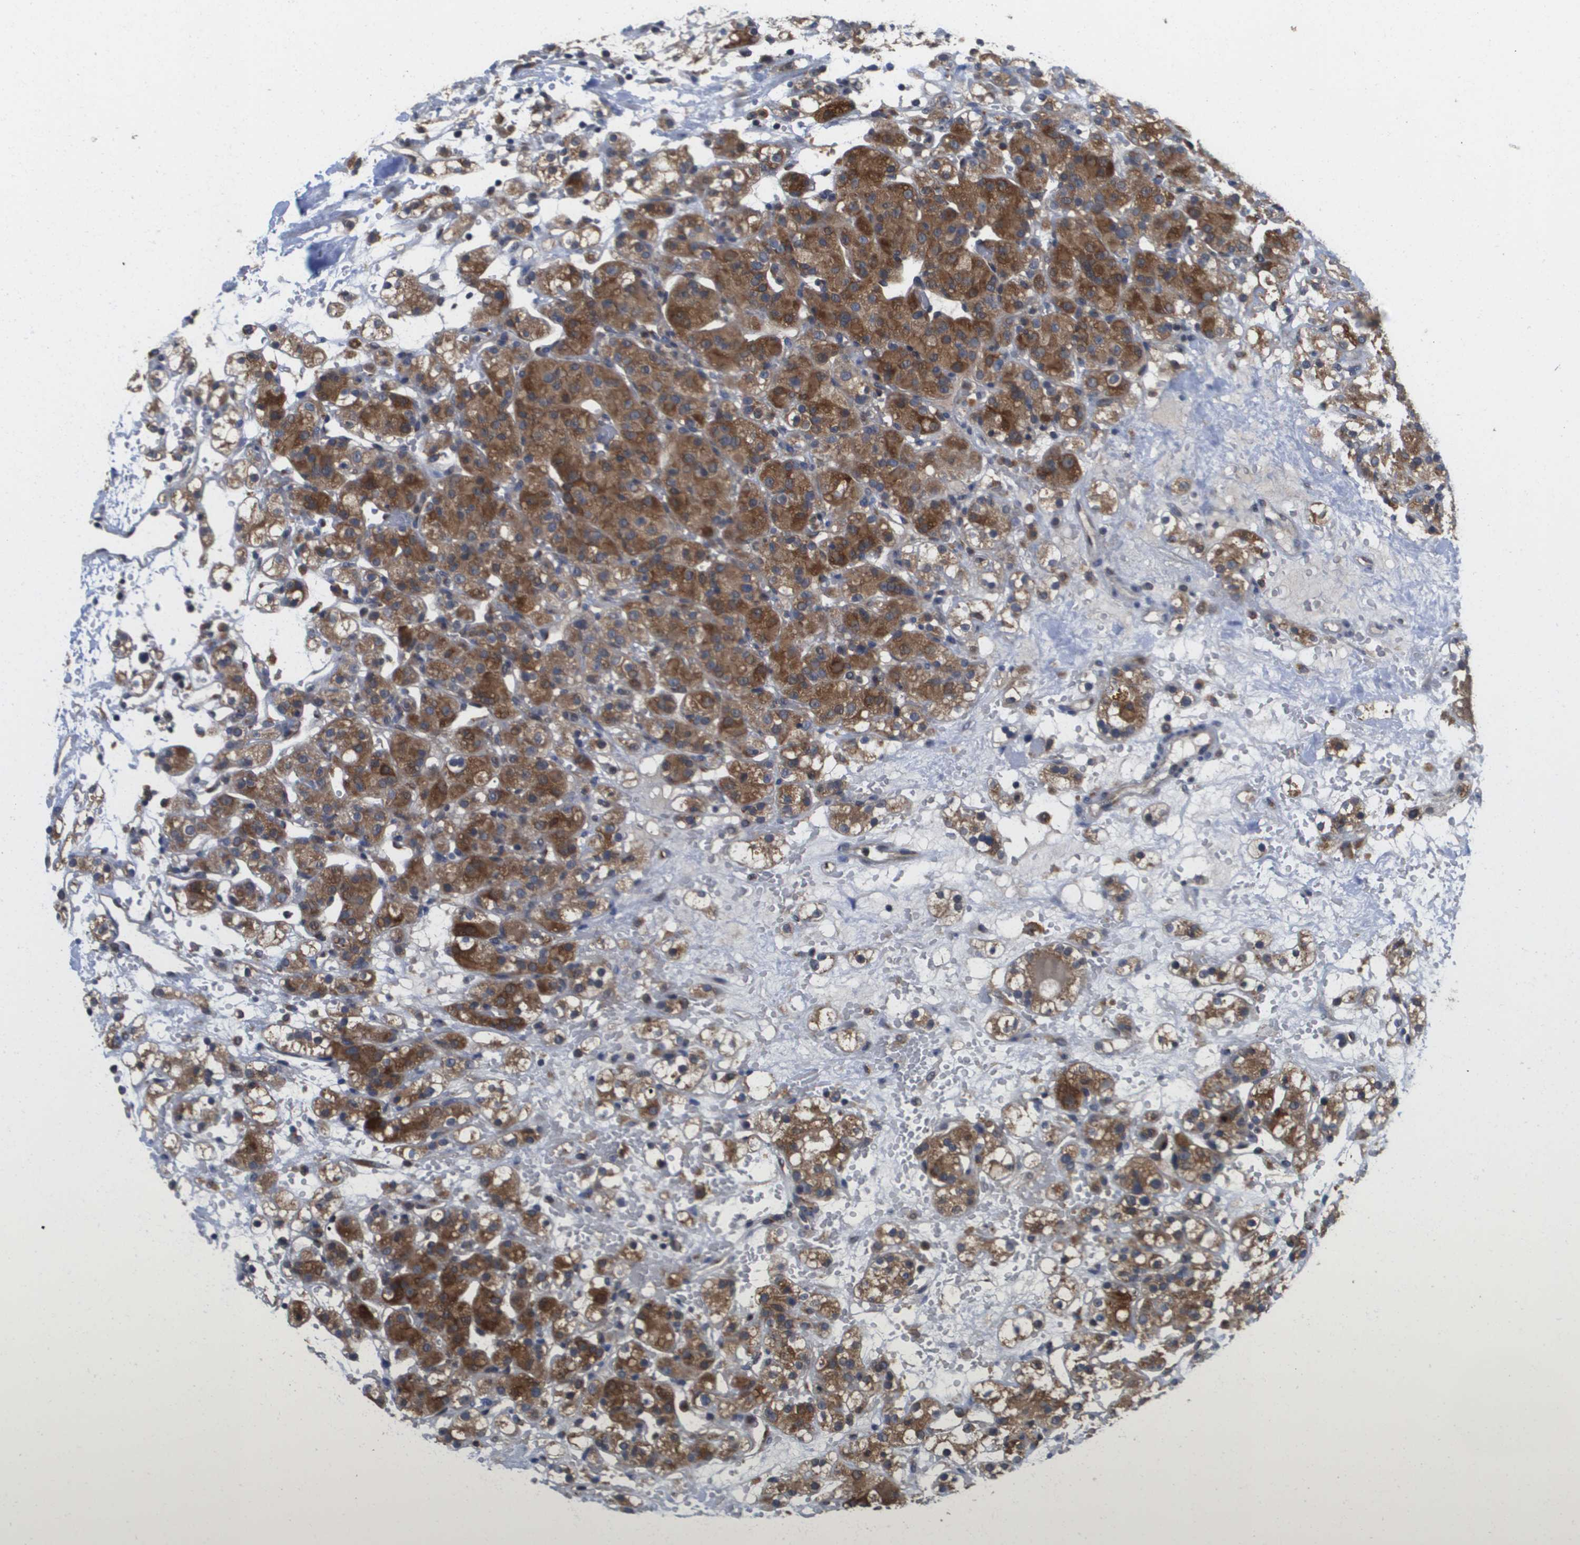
{"staining": {"intensity": "moderate", "quantity": "25%-75%", "location": "cytoplasmic/membranous"}, "tissue": "renal cancer", "cell_type": "Tumor cells", "image_type": "cancer", "snomed": [{"axis": "morphology", "description": "Adenocarcinoma, NOS"}, {"axis": "topography", "description": "Kidney"}], "caption": "A brown stain highlights moderate cytoplasmic/membranous expression of a protein in adenocarcinoma (renal) tumor cells.", "gene": "PCK1", "patient": {"sex": "male", "age": 61}}